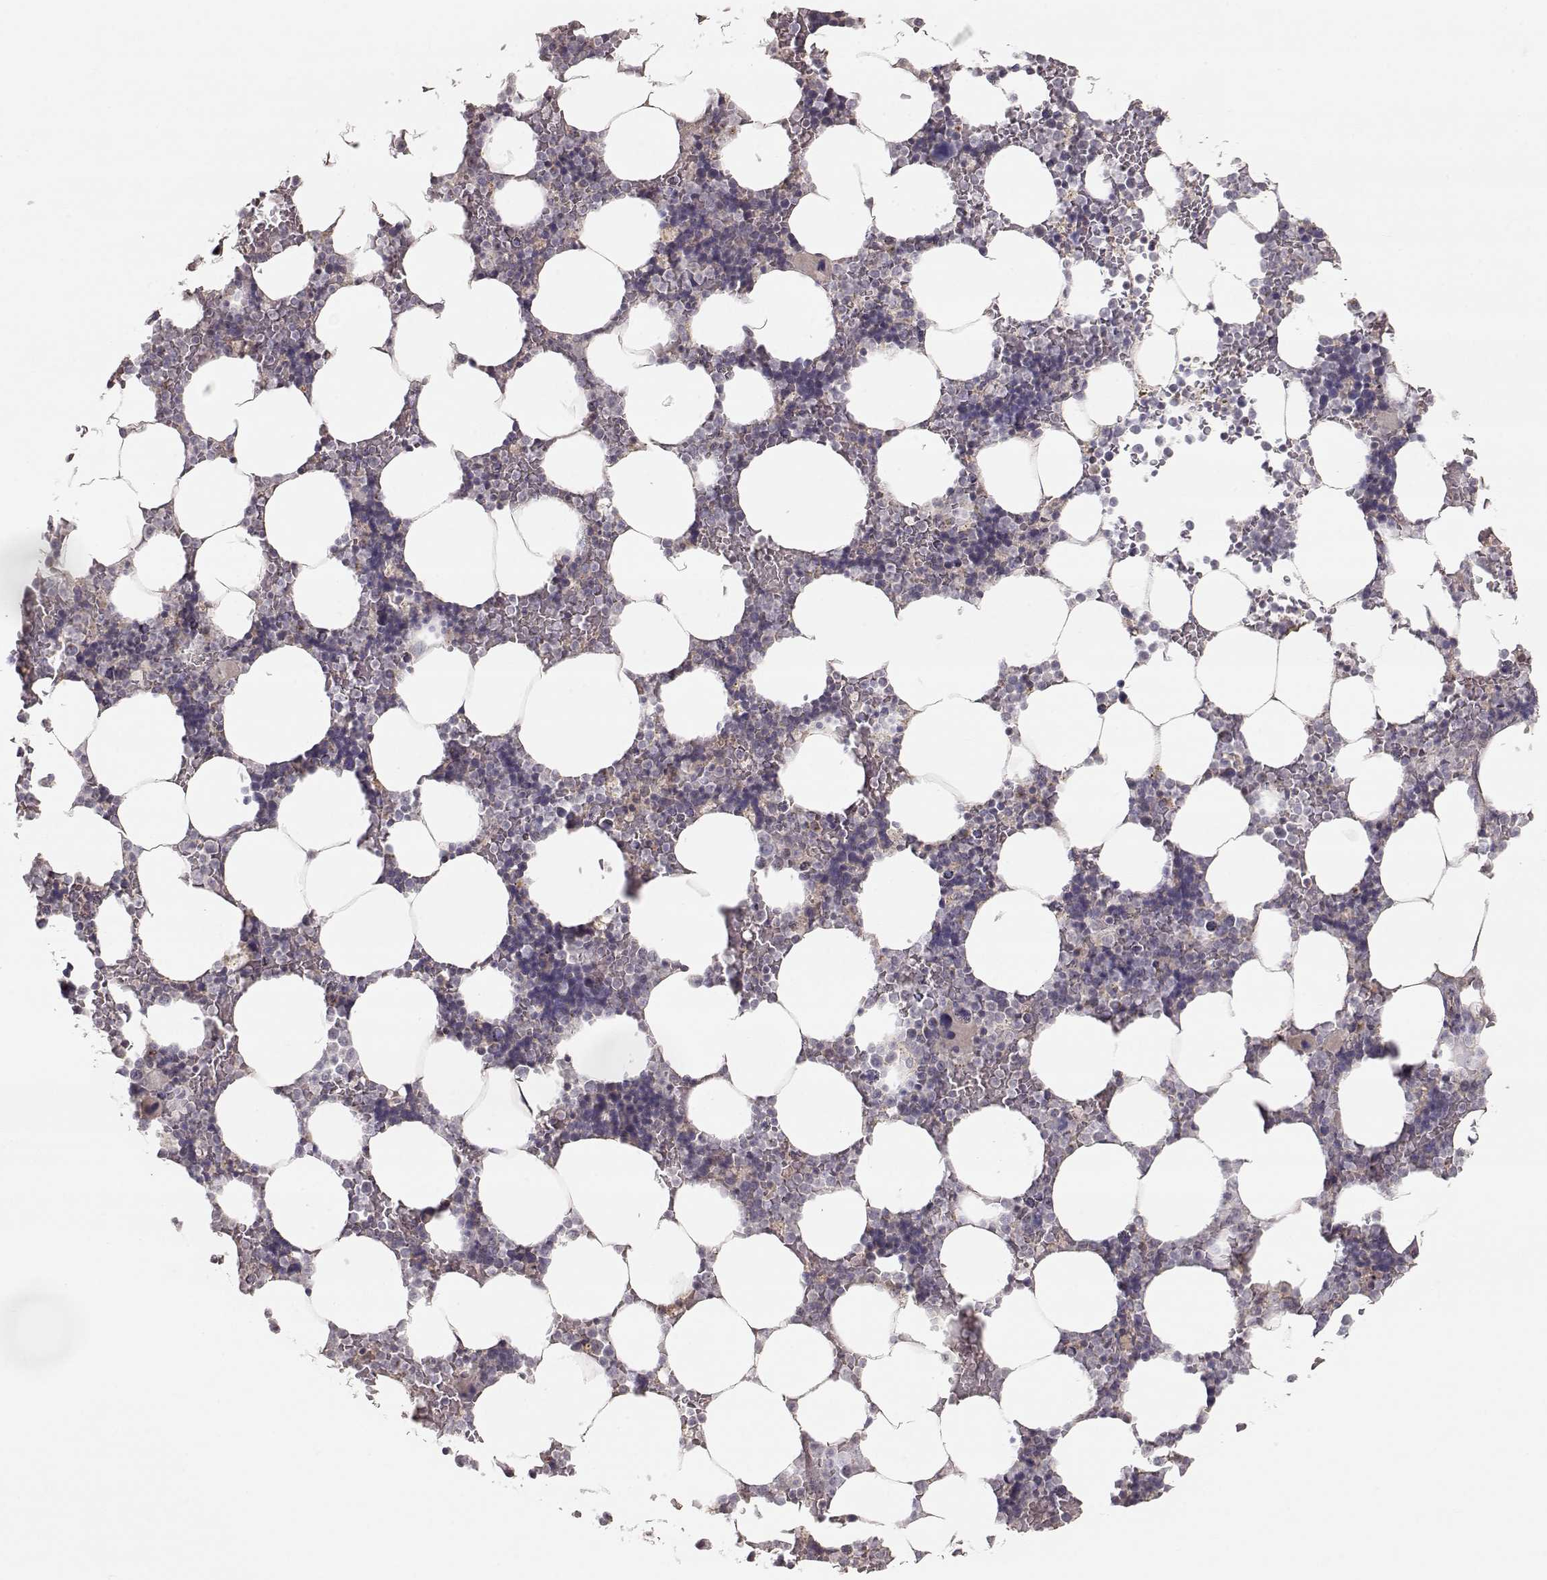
{"staining": {"intensity": "negative", "quantity": "none", "location": "none"}, "tissue": "bone marrow", "cell_type": "Hematopoietic cells", "image_type": "normal", "snomed": [{"axis": "morphology", "description": "Normal tissue, NOS"}, {"axis": "topography", "description": "Bone marrow"}], "caption": "The IHC micrograph has no significant staining in hematopoietic cells of bone marrow.", "gene": "PNMT", "patient": {"sex": "male", "age": 51}}